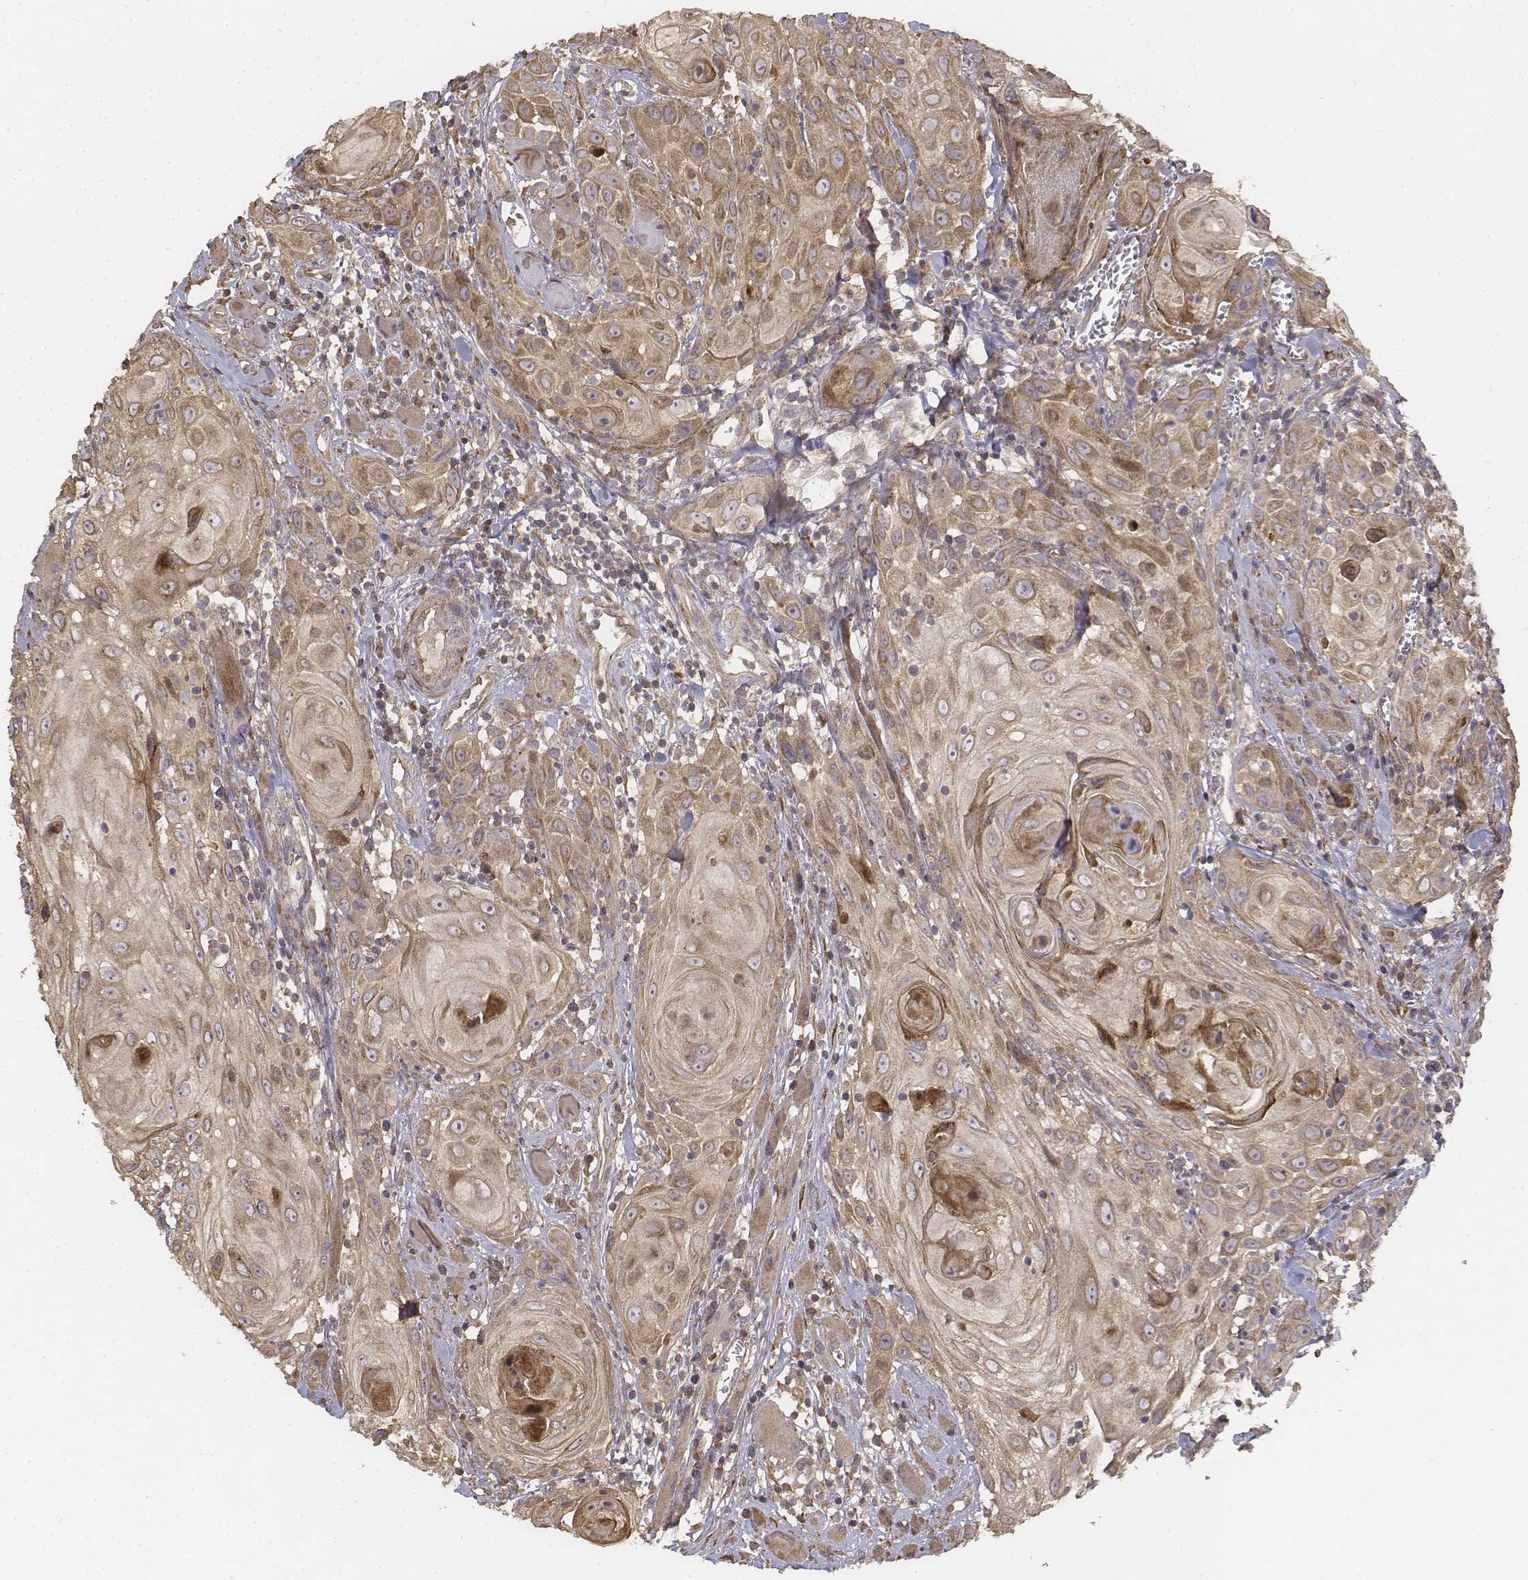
{"staining": {"intensity": "moderate", "quantity": ">75%", "location": "cytoplasmic/membranous"}, "tissue": "head and neck cancer", "cell_type": "Tumor cells", "image_type": "cancer", "snomed": [{"axis": "morphology", "description": "Squamous cell carcinoma, NOS"}, {"axis": "topography", "description": "Head-Neck"}], "caption": "A photomicrograph of head and neck squamous cell carcinoma stained for a protein reveals moderate cytoplasmic/membranous brown staining in tumor cells.", "gene": "FBXO21", "patient": {"sex": "female", "age": 80}}